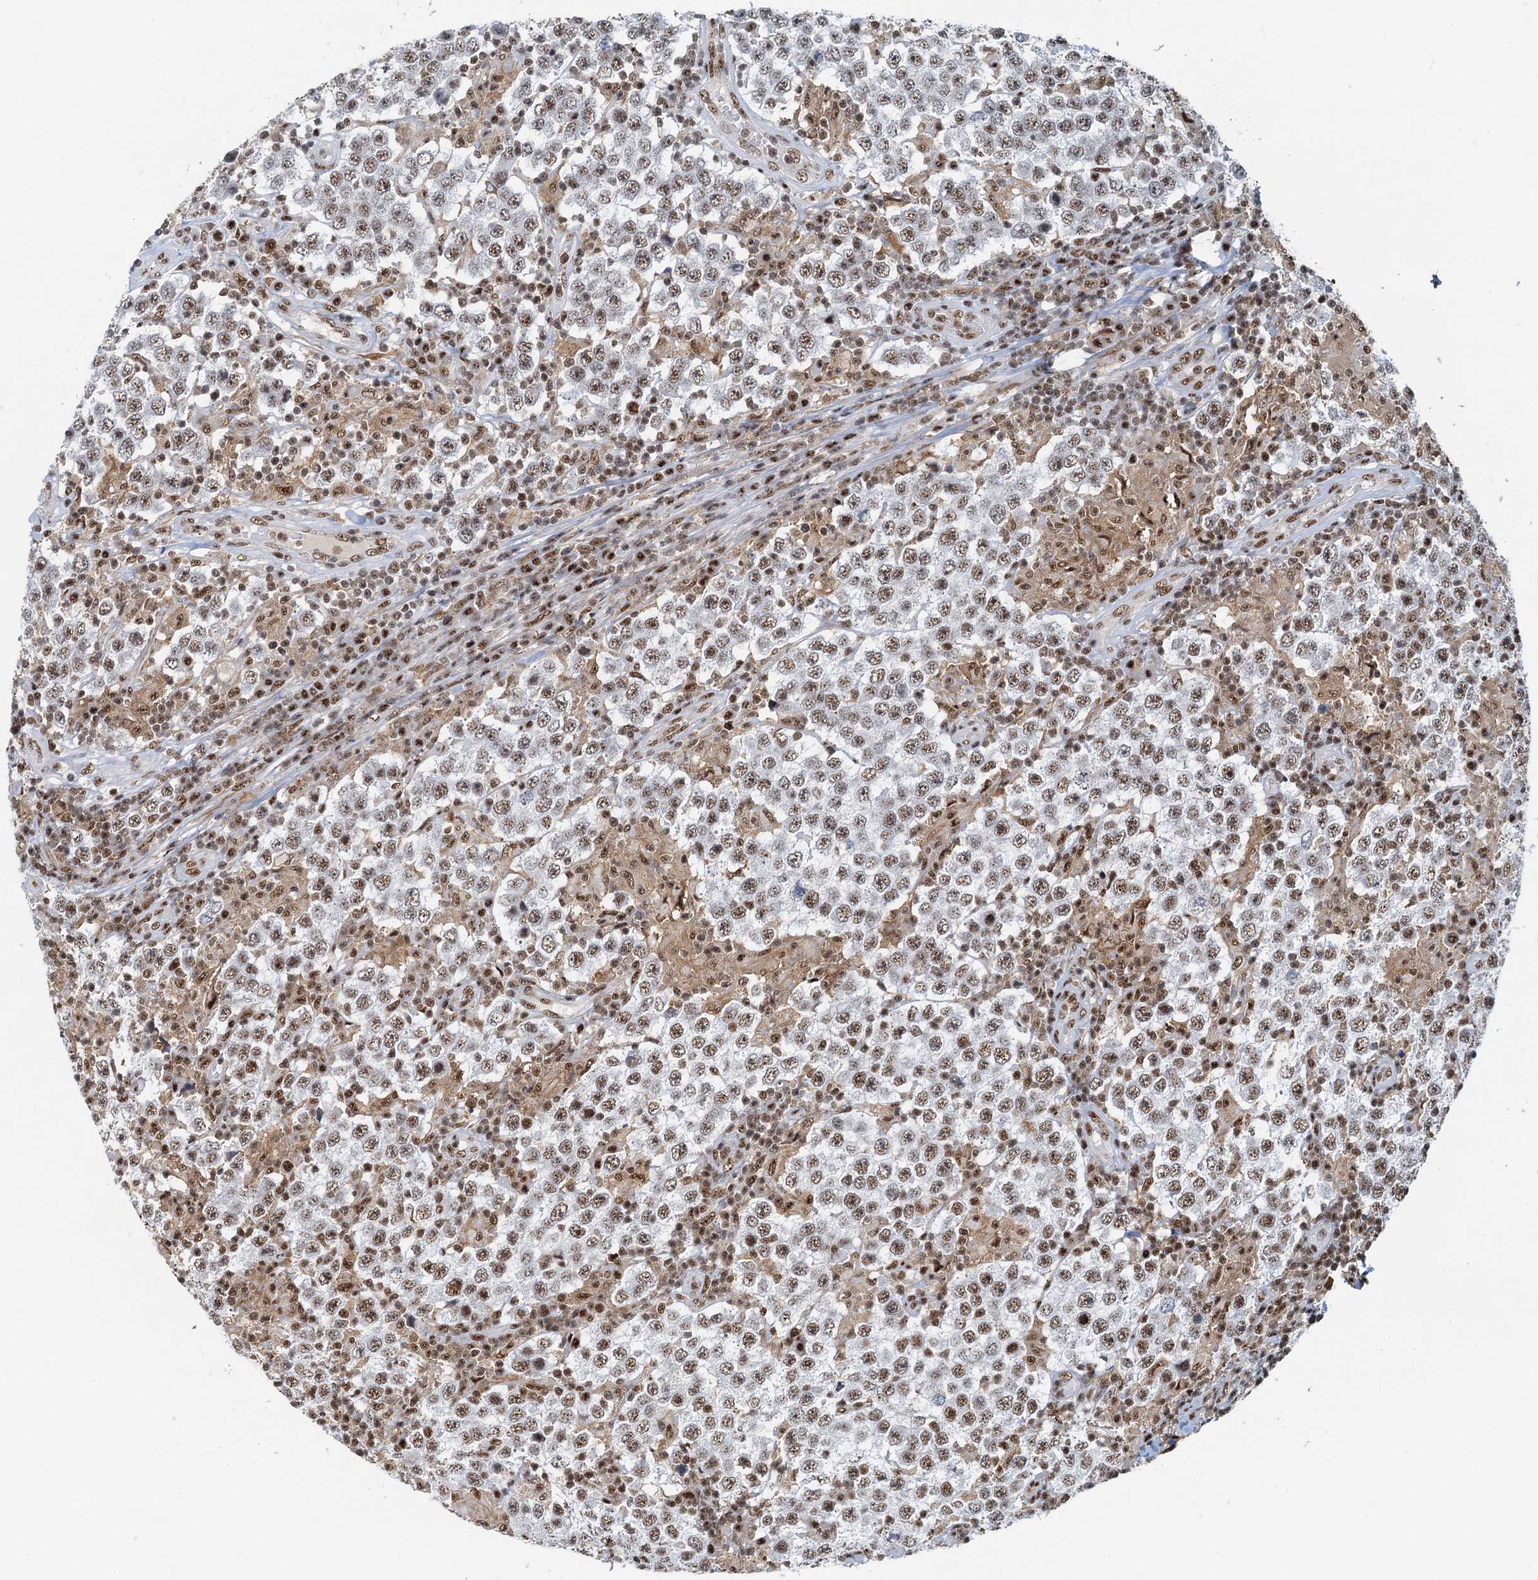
{"staining": {"intensity": "moderate", "quantity": ">75%", "location": "nuclear"}, "tissue": "testis cancer", "cell_type": "Tumor cells", "image_type": "cancer", "snomed": [{"axis": "morphology", "description": "Normal tissue, NOS"}, {"axis": "morphology", "description": "Urothelial carcinoma, High grade"}, {"axis": "morphology", "description": "Seminoma, NOS"}, {"axis": "morphology", "description": "Carcinoma, Embryonal, NOS"}, {"axis": "topography", "description": "Urinary bladder"}, {"axis": "topography", "description": "Testis"}], "caption": "High-power microscopy captured an immunohistochemistry image of testis cancer (embryonal carcinoma), revealing moderate nuclear positivity in approximately >75% of tumor cells.", "gene": "RBM26", "patient": {"sex": "male", "age": 41}}